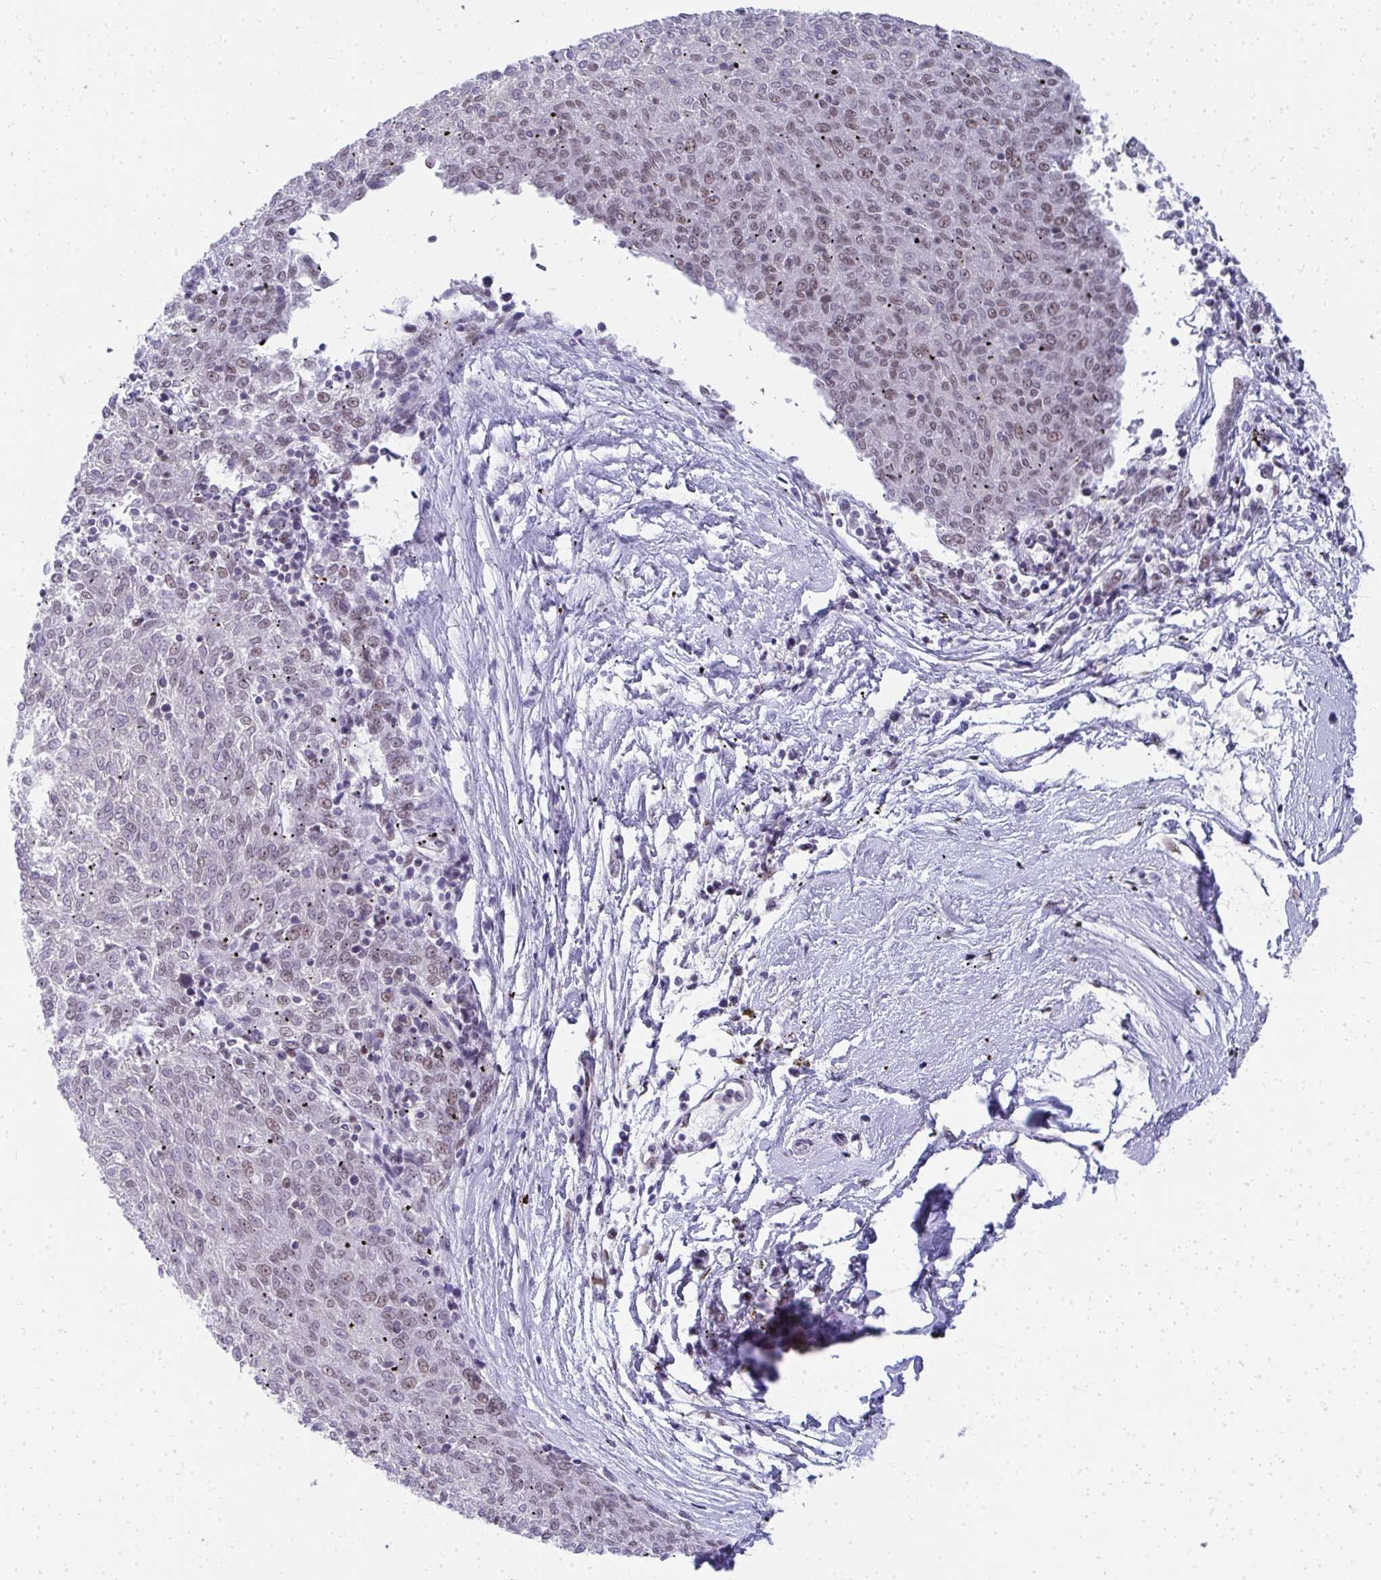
{"staining": {"intensity": "moderate", "quantity": "25%-75%", "location": "nuclear"}, "tissue": "melanoma", "cell_type": "Tumor cells", "image_type": "cancer", "snomed": [{"axis": "morphology", "description": "Malignant melanoma, NOS"}, {"axis": "topography", "description": "Skin"}], "caption": "IHC of human malignant melanoma shows medium levels of moderate nuclear expression in about 25%-75% of tumor cells.", "gene": "CREBBP", "patient": {"sex": "female", "age": 72}}